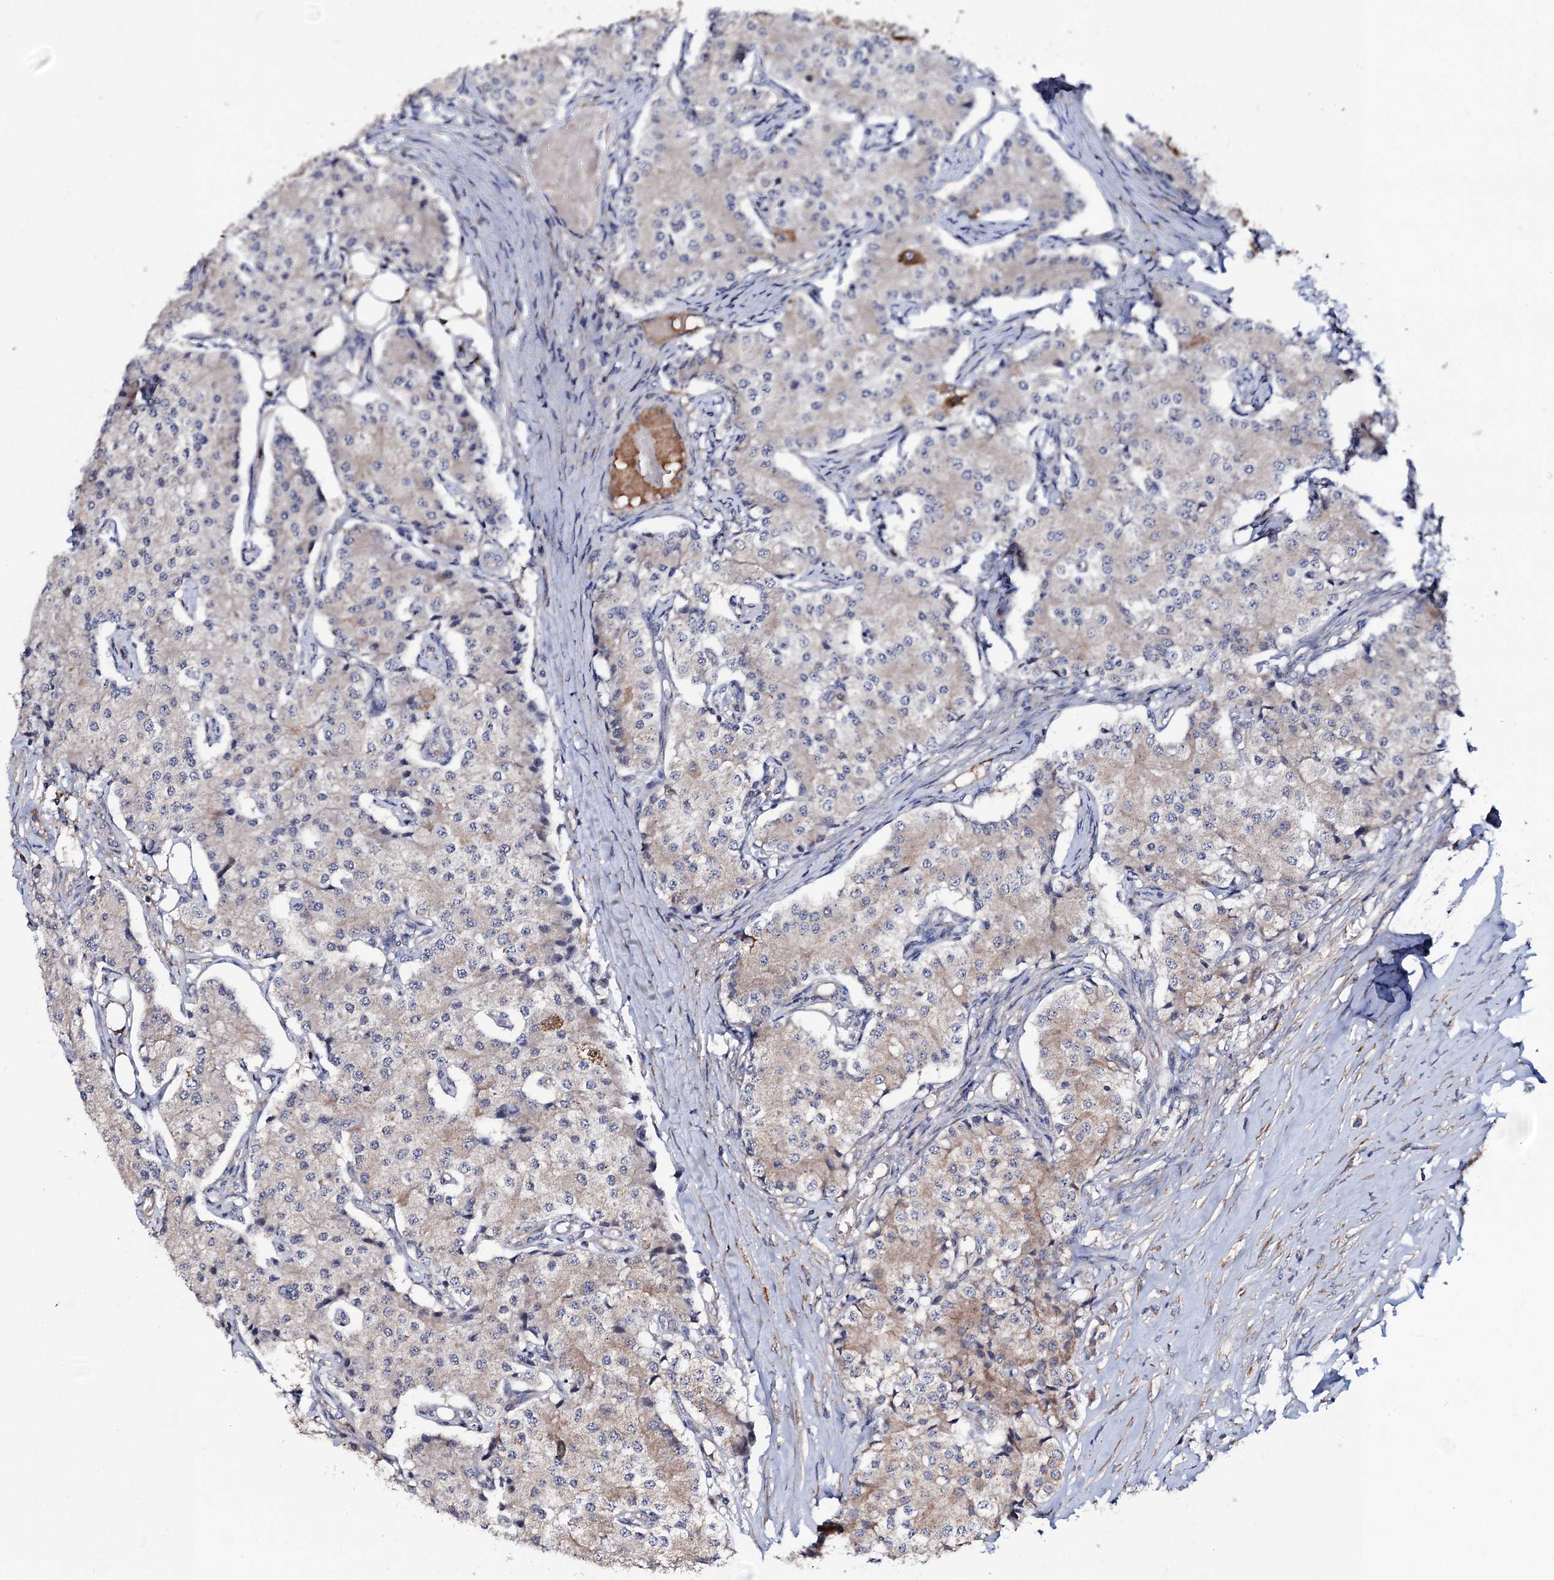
{"staining": {"intensity": "weak", "quantity": "<25%", "location": "cytoplasmic/membranous"}, "tissue": "carcinoid", "cell_type": "Tumor cells", "image_type": "cancer", "snomed": [{"axis": "morphology", "description": "Carcinoid, malignant, NOS"}, {"axis": "topography", "description": "Colon"}], "caption": "This is an immunohistochemistry photomicrograph of human carcinoid (malignant). There is no expression in tumor cells.", "gene": "PPP1R3D", "patient": {"sex": "female", "age": 52}}